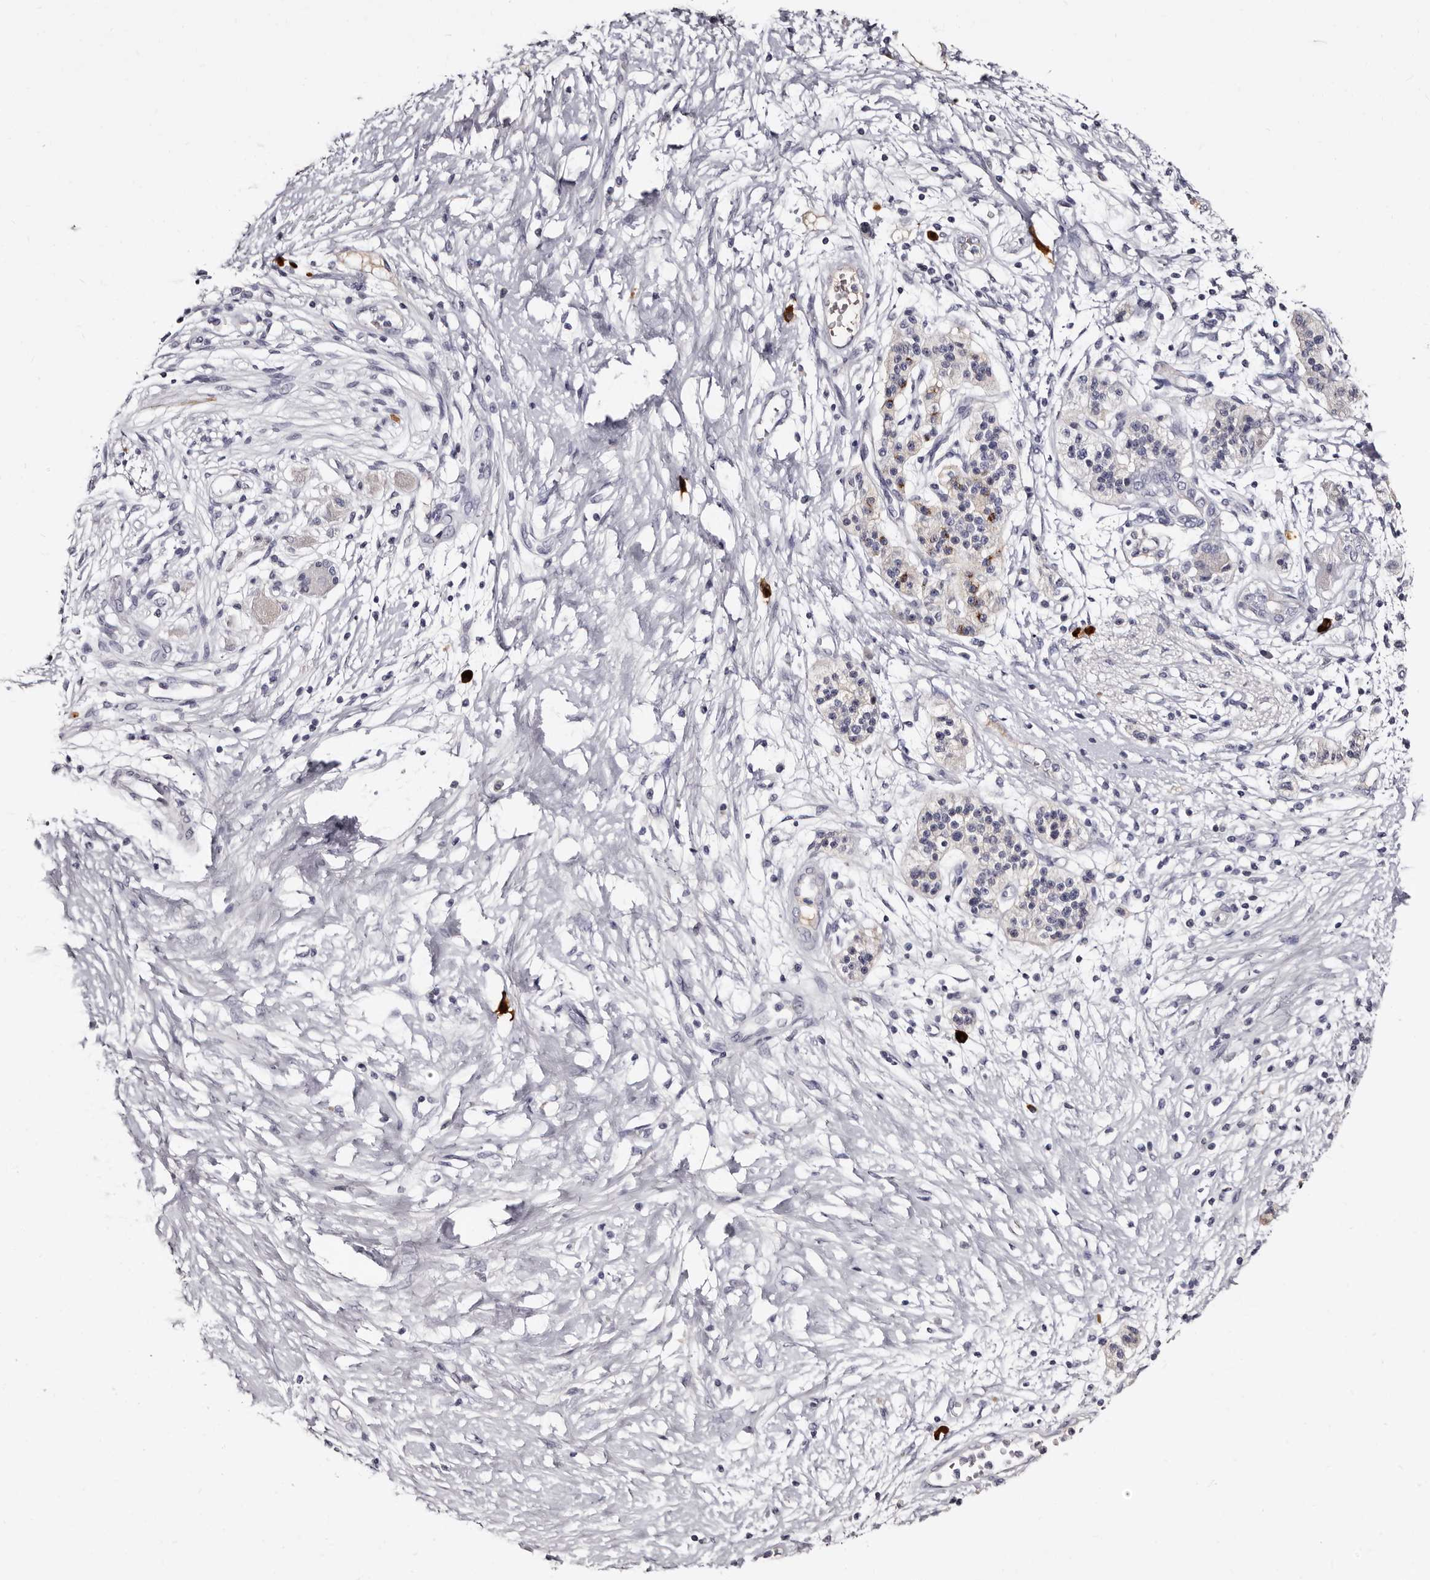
{"staining": {"intensity": "negative", "quantity": "none", "location": "none"}, "tissue": "pancreatic cancer", "cell_type": "Tumor cells", "image_type": "cancer", "snomed": [{"axis": "morphology", "description": "Adenocarcinoma, NOS"}, {"axis": "topography", "description": "Pancreas"}], "caption": "Tumor cells show no significant protein positivity in pancreatic adenocarcinoma.", "gene": "TBC1D22B", "patient": {"sex": "male", "age": 50}}